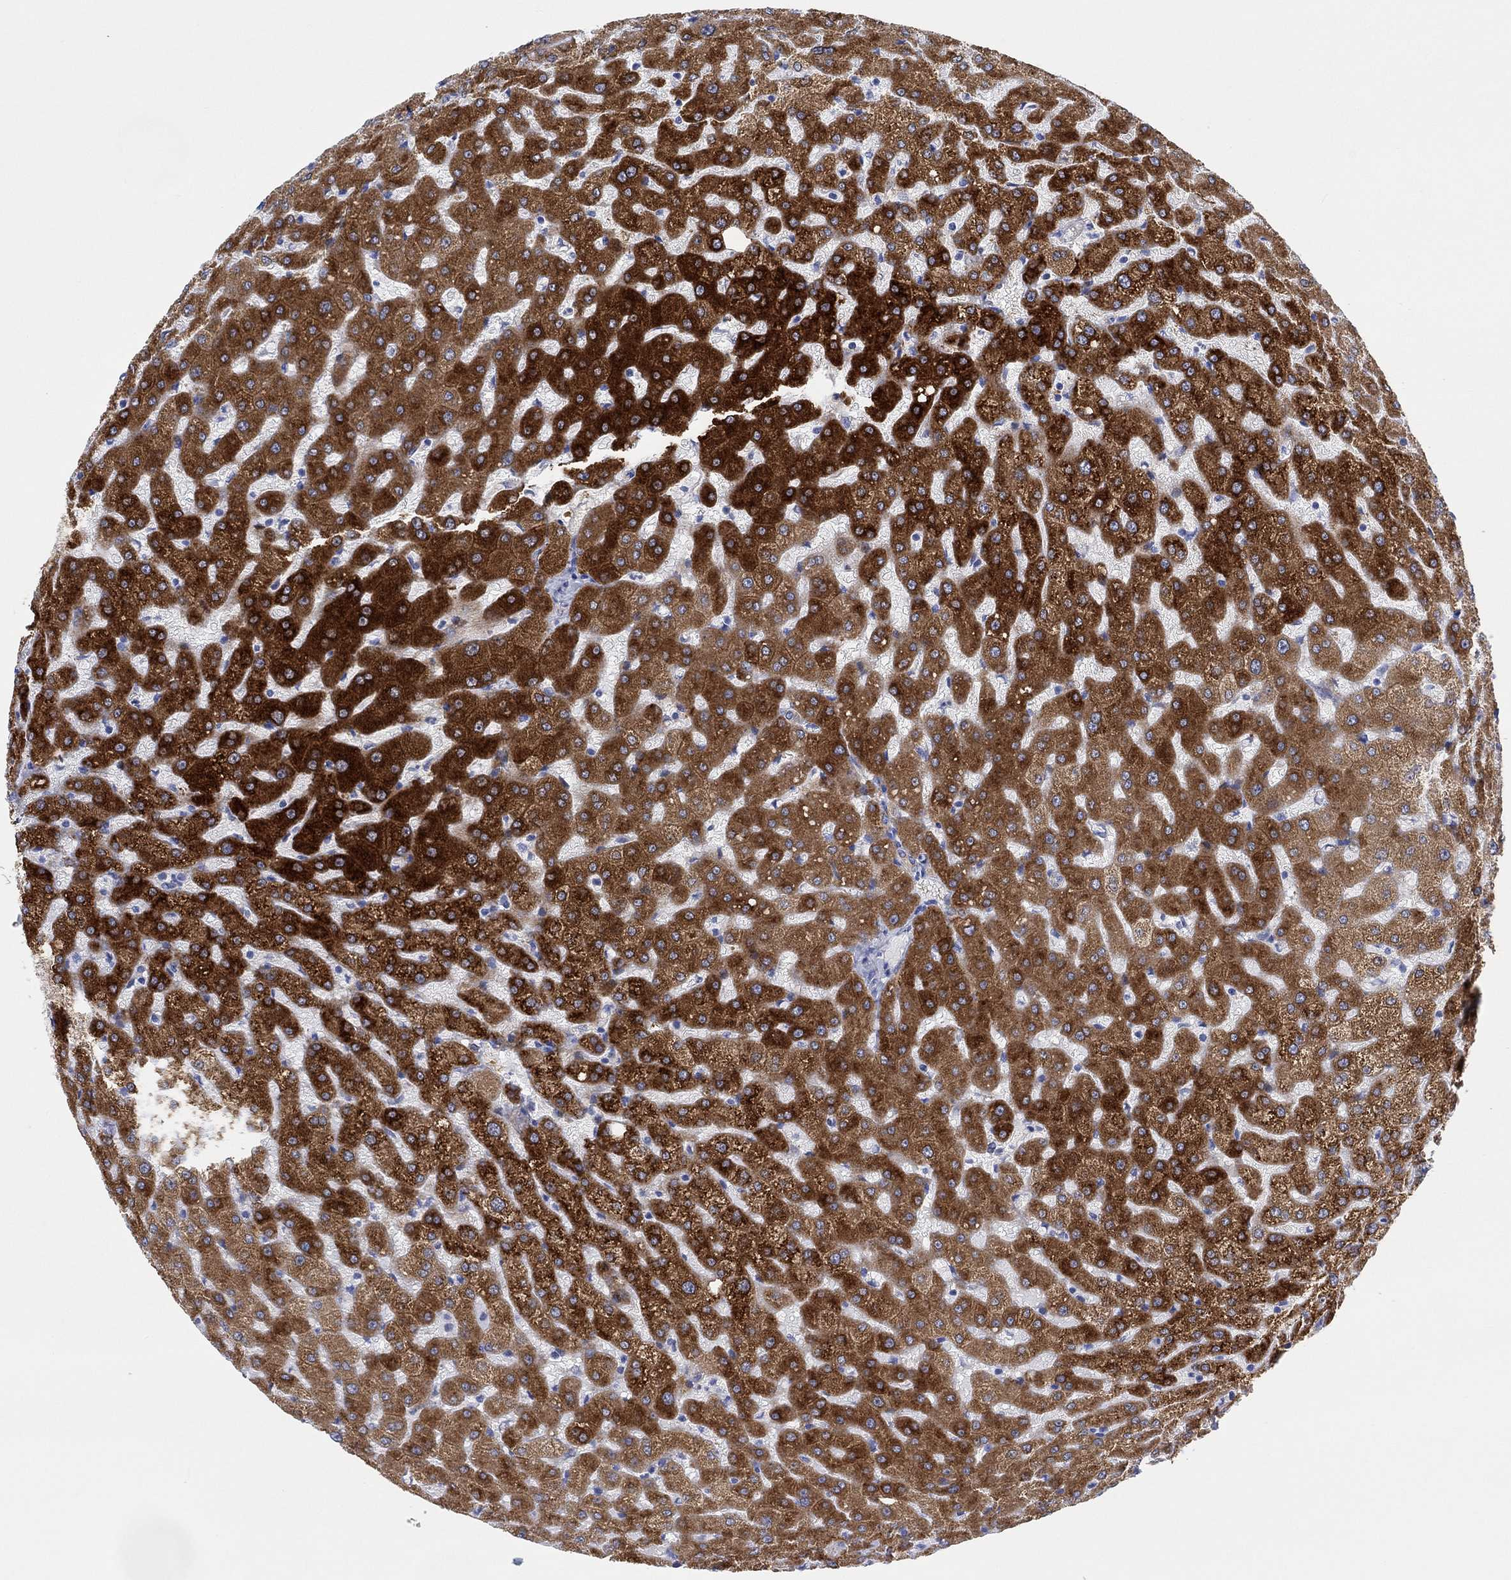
{"staining": {"intensity": "negative", "quantity": "none", "location": "none"}, "tissue": "liver", "cell_type": "Cholangiocytes", "image_type": "normal", "snomed": [{"axis": "morphology", "description": "Normal tissue, NOS"}, {"axis": "topography", "description": "Liver"}], "caption": "This is a micrograph of IHC staining of benign liver, which shows no staining in cholangiocytes.", "gene": "REEP6", "patient": {"sex": "female", "age": 50}}